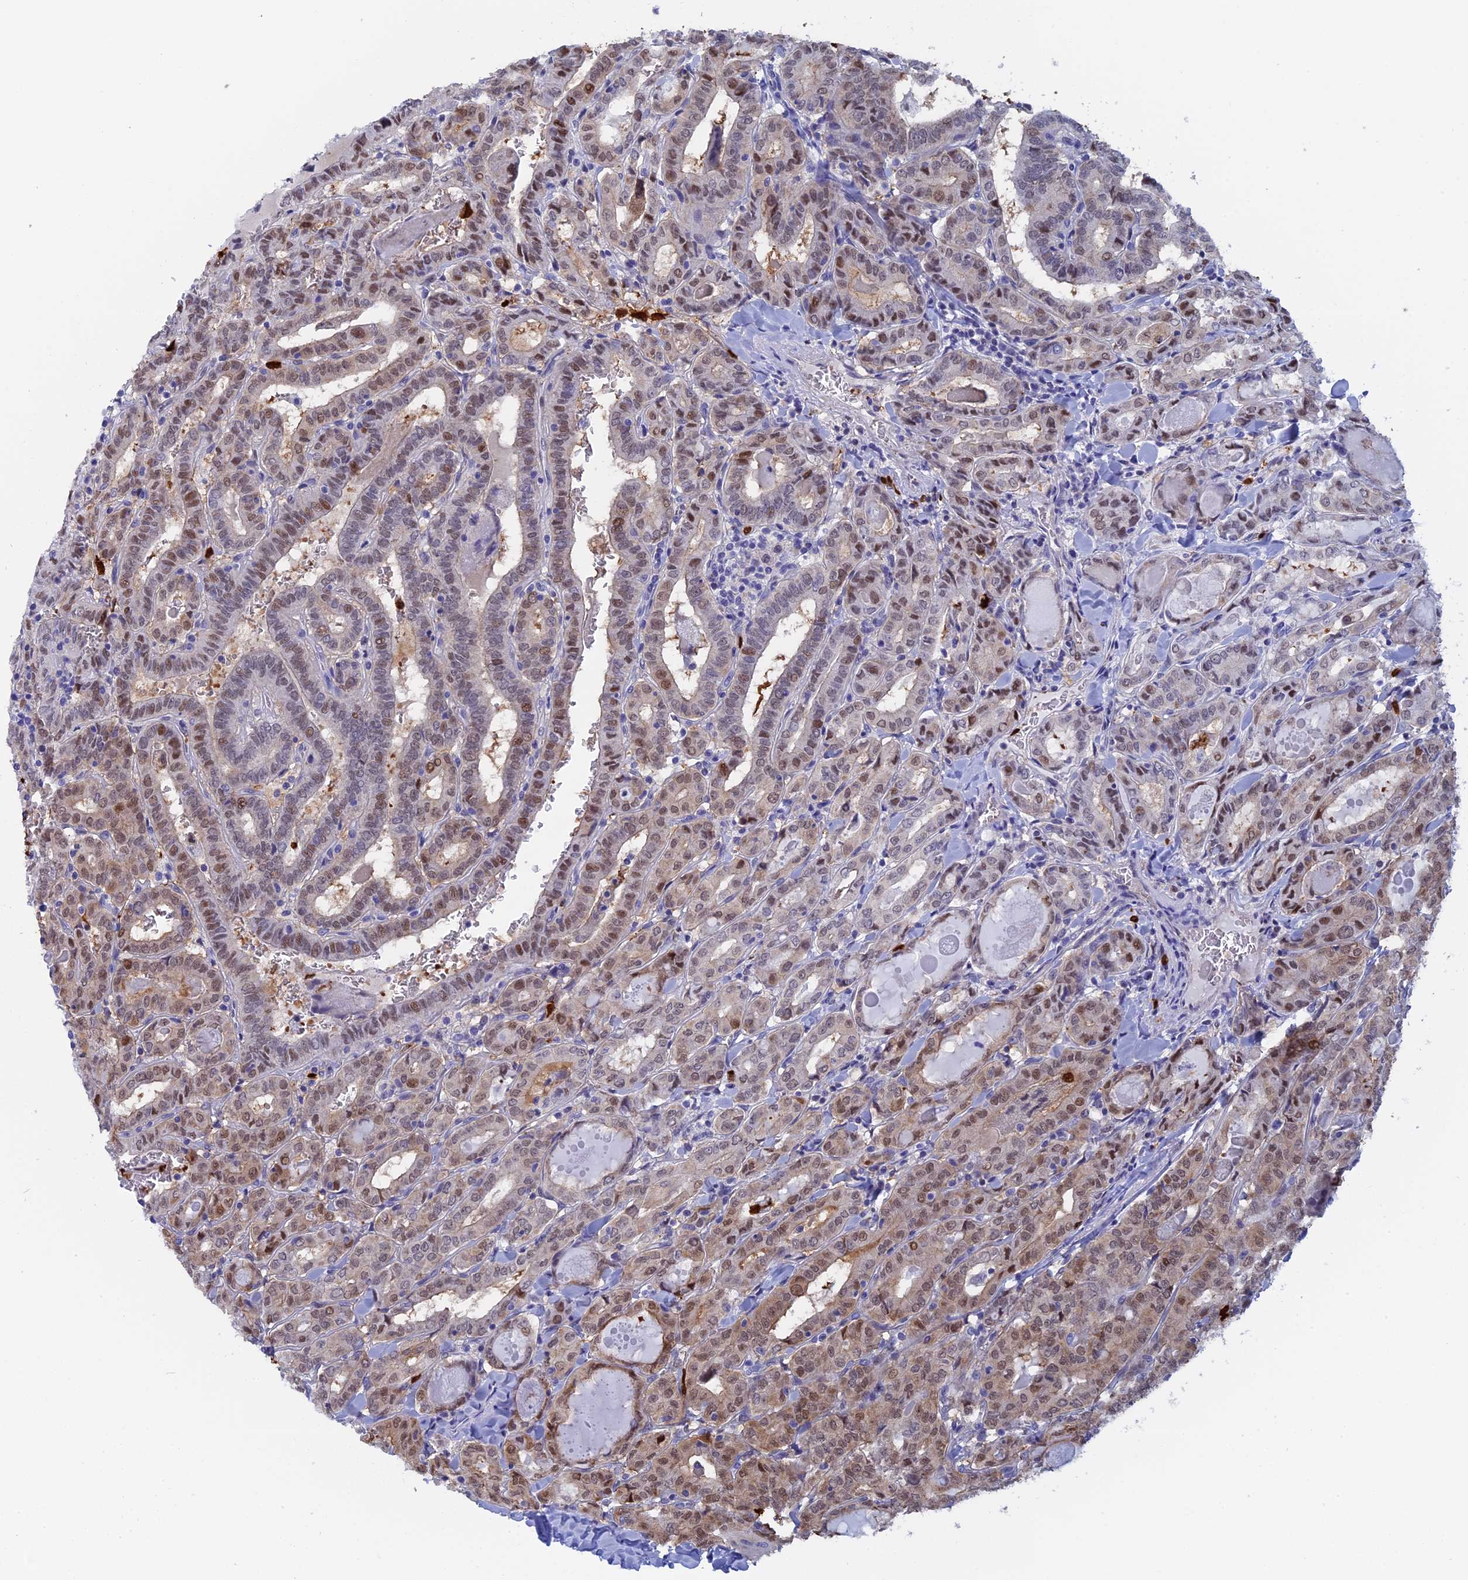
{"staining": {"intensity": "weak", "quantity": "25%-75%", "location": "cytoplasmic/membranous,nuclear"}, "tissue": "thyroid cancer", "cell_type": "Tumor cells", "image_type": "cancer", "snomed": [{"axis": "morphology", "description": "Papillary adenocarcinoma, NOS"}, {"axis": "topography", "description": "Thyroid gland"}], "caption": "Papillary adenocarcinoma (thyroid) was stained to show a protein in brown. There is low levels of weak cytoplasmic/membranous and nuclear staining in about 25%-75% of tumor cells. The protein is stained brown, and the nuclei are stained in blue (DAB (3,3'-diaminobenzidine) IHC with brightfield microscopy, high magnification).", "gene": "SLC26A1", "patient": {"sex": "female", "age": 72}}